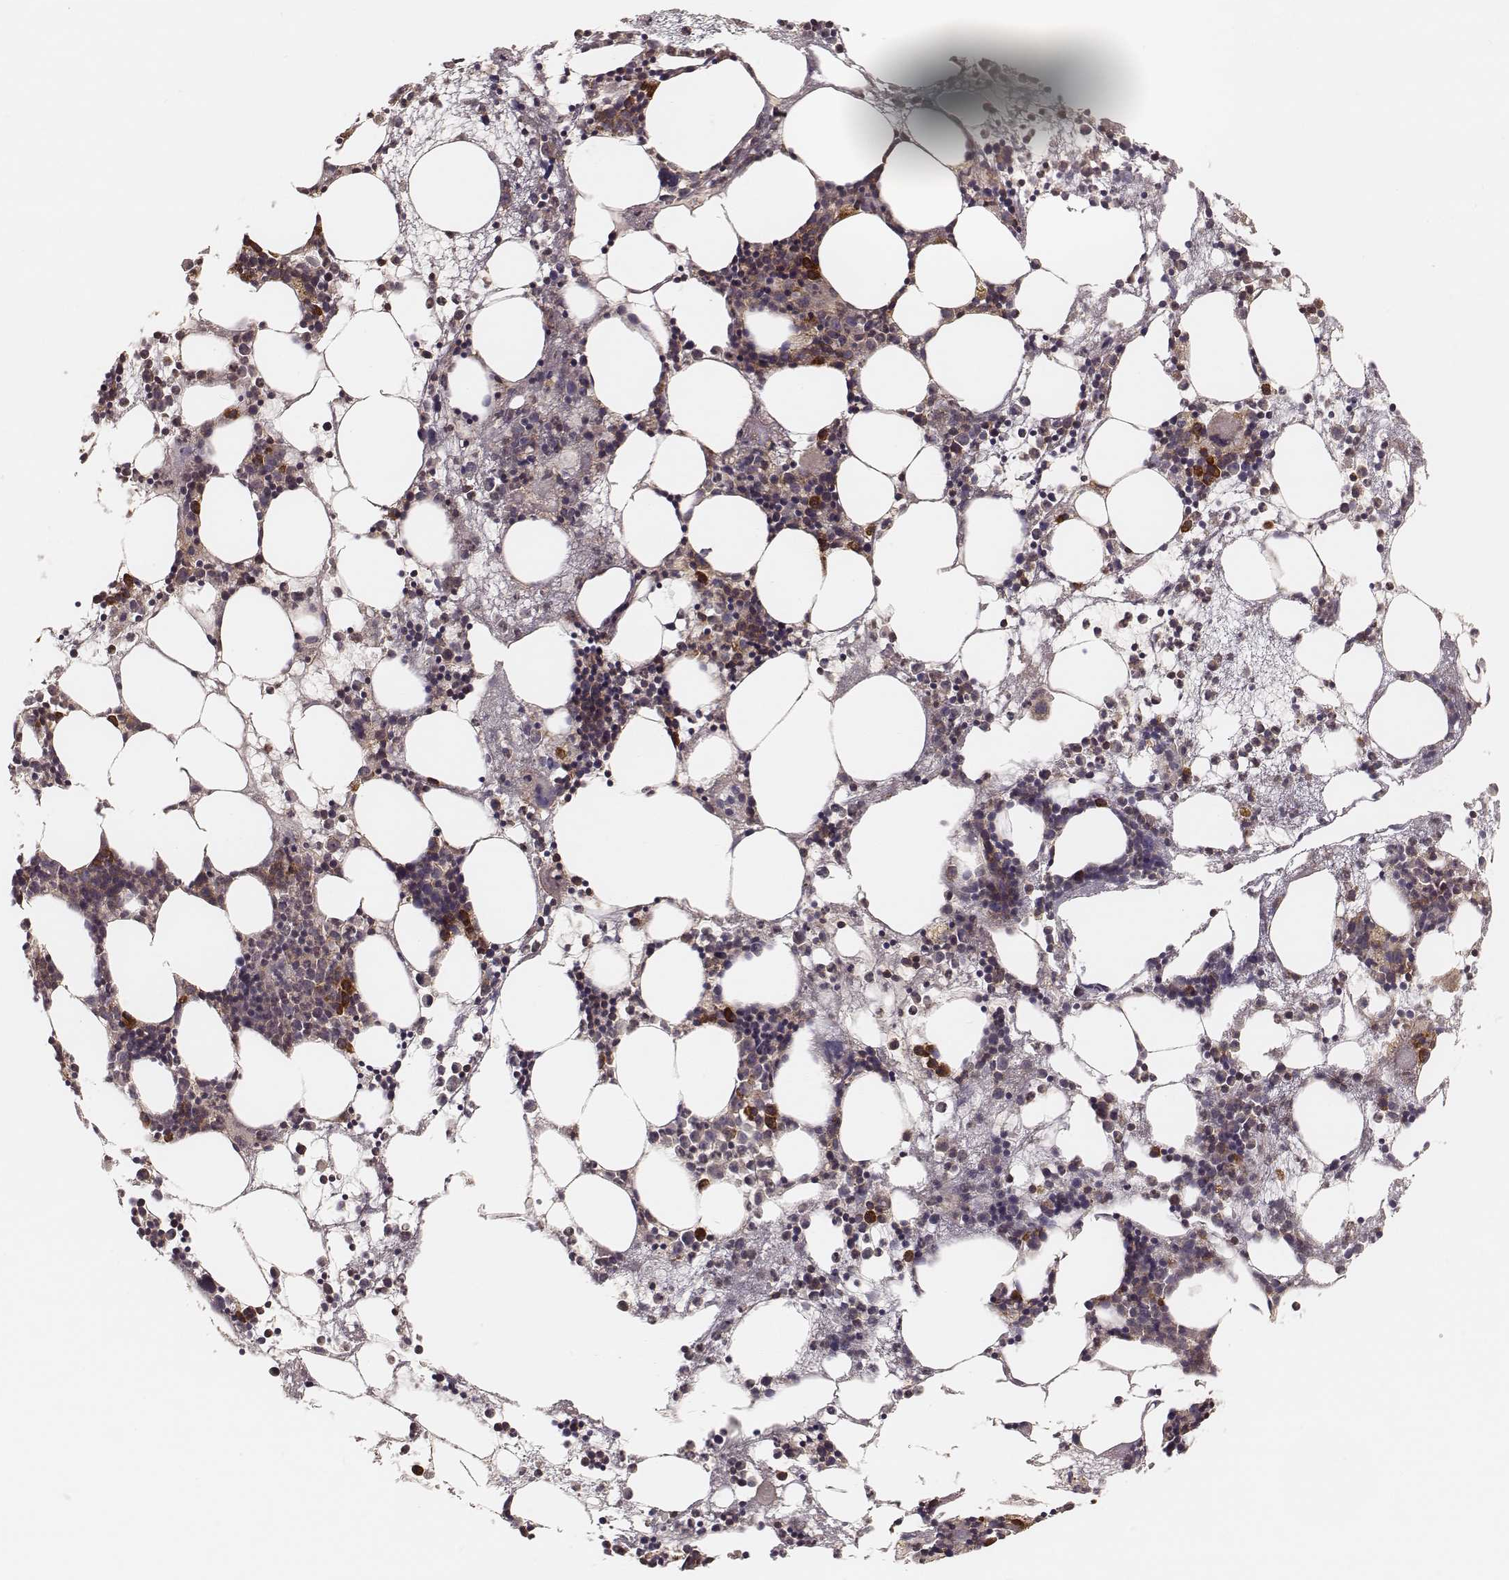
{"staining": {"intensity": "strong", "quantity": "25%-75%", "location": "cytoplasmic/membranous"}, "tissue": "bone marrow", "cell_type": "Hematopoietic cells", "image_type": "normal", "snomed": [{"axis": "morphology", "description": "Normal tissue, NOS"}, {"axis": "topography", "description": "Bone marrow"}], "caption": "Immunohistochemistry (IHC) image of normal bone marrow: human bone marrow stained using IHC exhibits high levels of strong protein expression localized specifically in the cytoplasmic/membranous of hematopoietic cells, appearing as a cytoplasmic/membranous brown color.", "gene": "CARS1", "patient": {"sex": "male", "age": 54}}